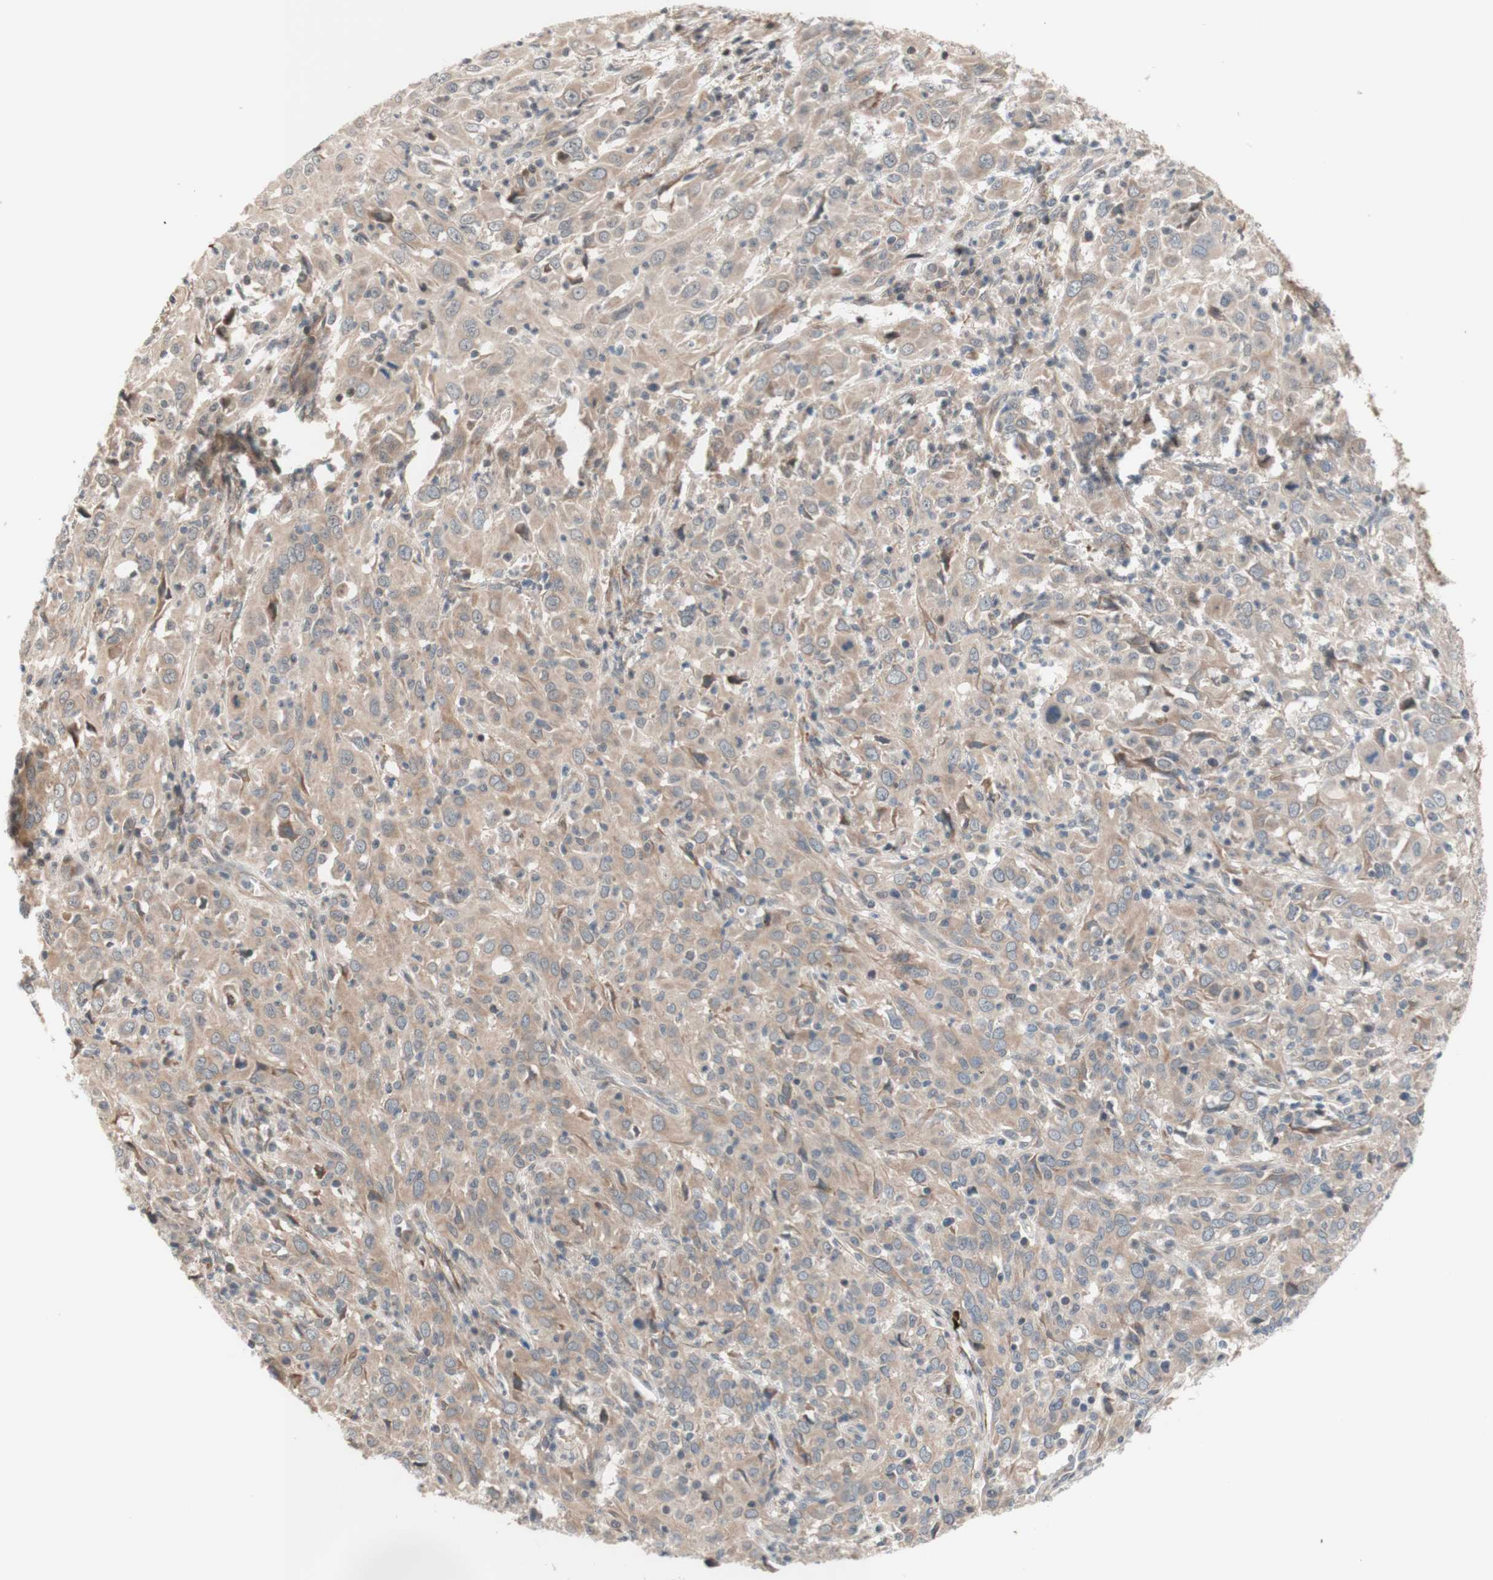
{"staining": {"intensity": "weak", "quantity": ">75%", "location": "cytoplasmic/membranous"}, "tissue": "cervical cancer", "cell_type": "Tumor cells", "image_type": "cancer", "snomed": [{"axis": "morphology", "description": "Squamous cell carcinoma, NOS"}, {"axis": "topography", "description": "Cervix"}], "caption": "A brown stain labels weak cytoplasmic/membranous positivity of a protein in cervical cancer (squamous cell carcinoma) tumor cells.", "gene": "CD55", "patient": {"sex": "female", "age": 46}}